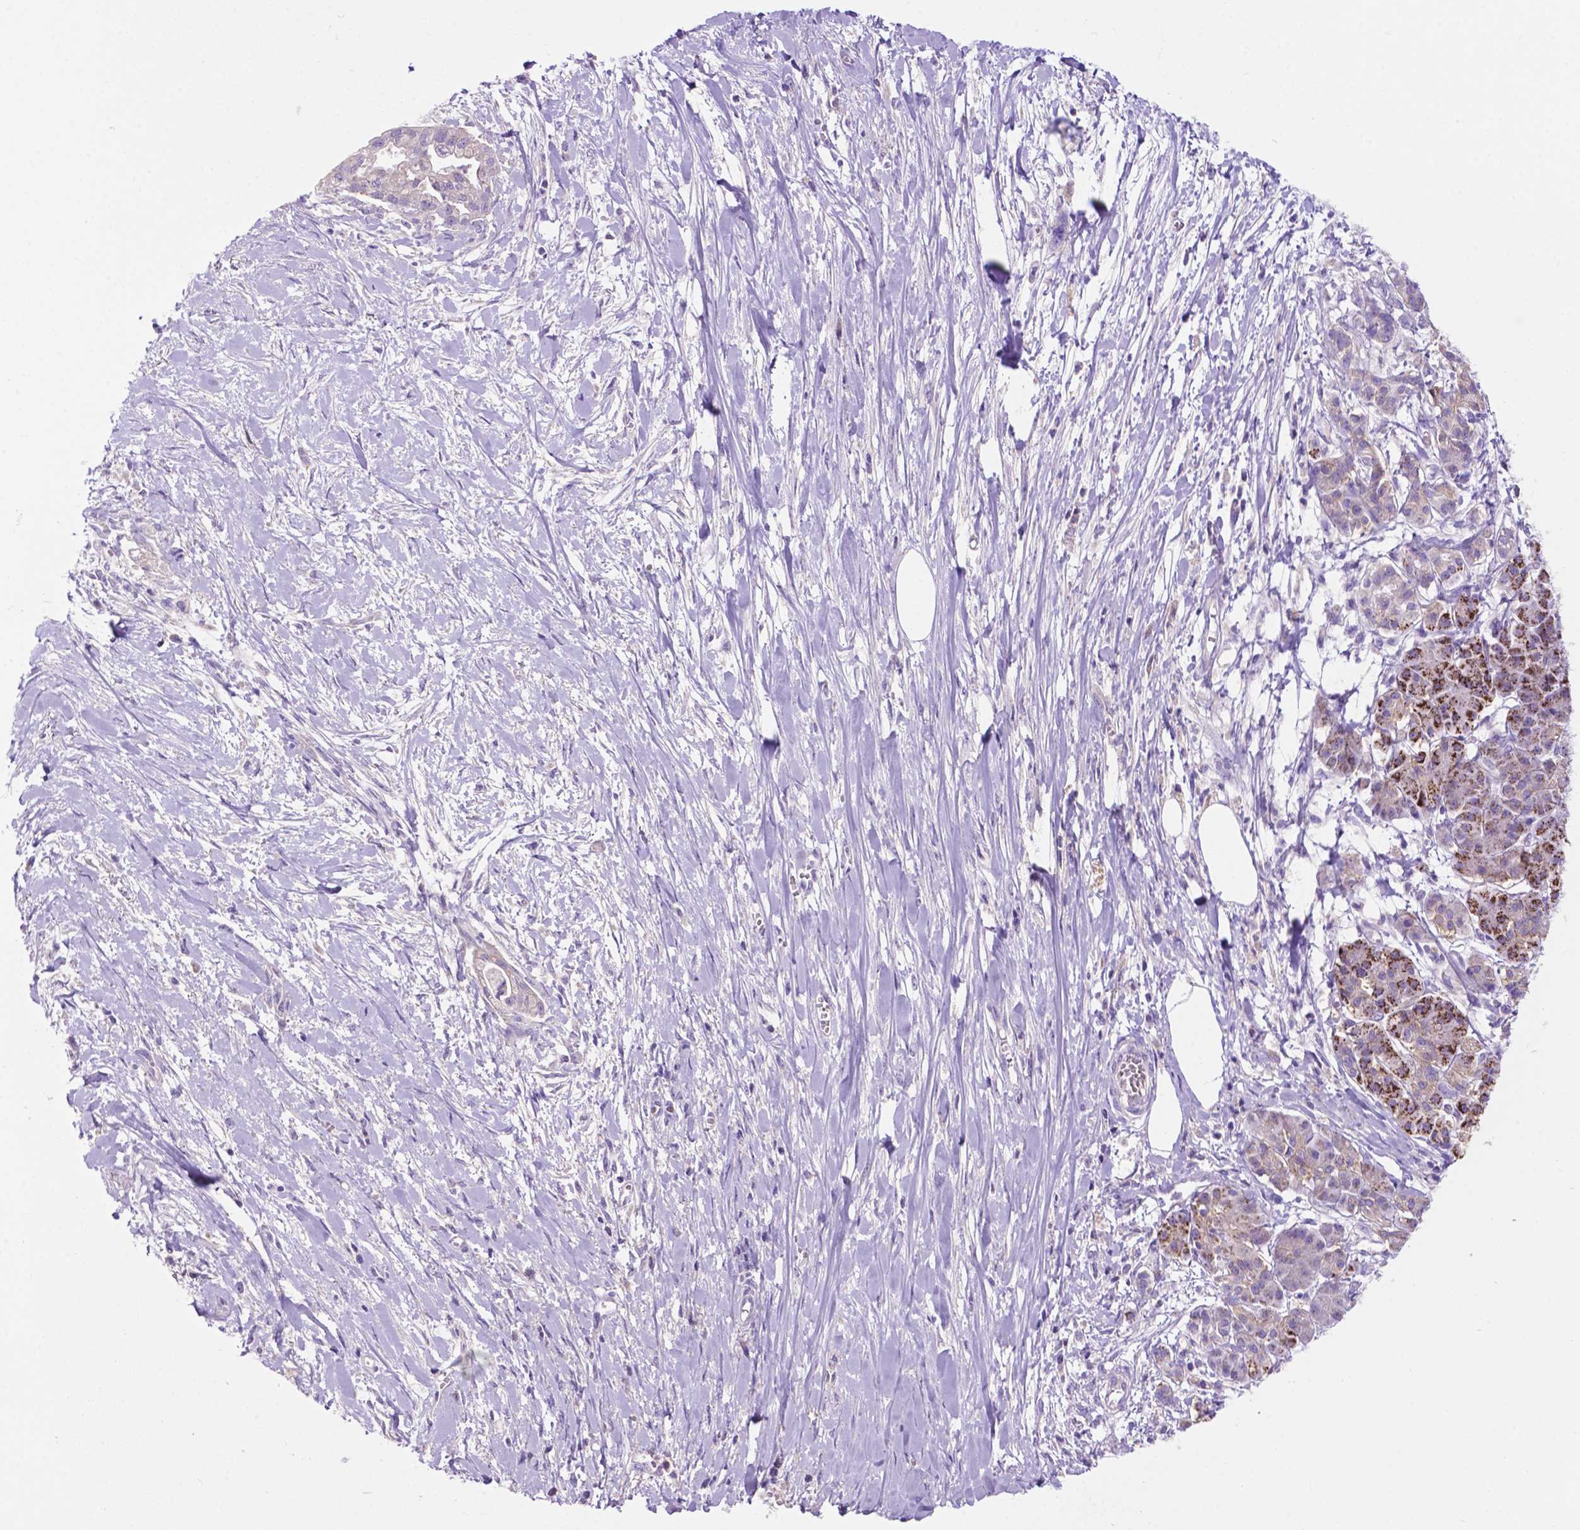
{"staining": {"intensity": "negative", "quantity": "none", "location": "none"}, "tissue": "pancreatic cancer", "cell_type": "Tumor cells", "image_type": "cancer", "snomed": [{"axis": "morphology", "description": "Normal tissue, NOS"}, {"axis": "morphology", "description": "Adenocarcinoma, NOS"}, {"axis": "topography", "description": "Lymph node"}, {"axis": "topography", "description": "Pancreas"}], "caption": "Immunohistochemical staining of pancreatic cancer (adenocarcinoma) exhibits no significant expression in tumor cells.", "gene": "PHYHIP", "patient": {"sex": "female", "age": 58}}